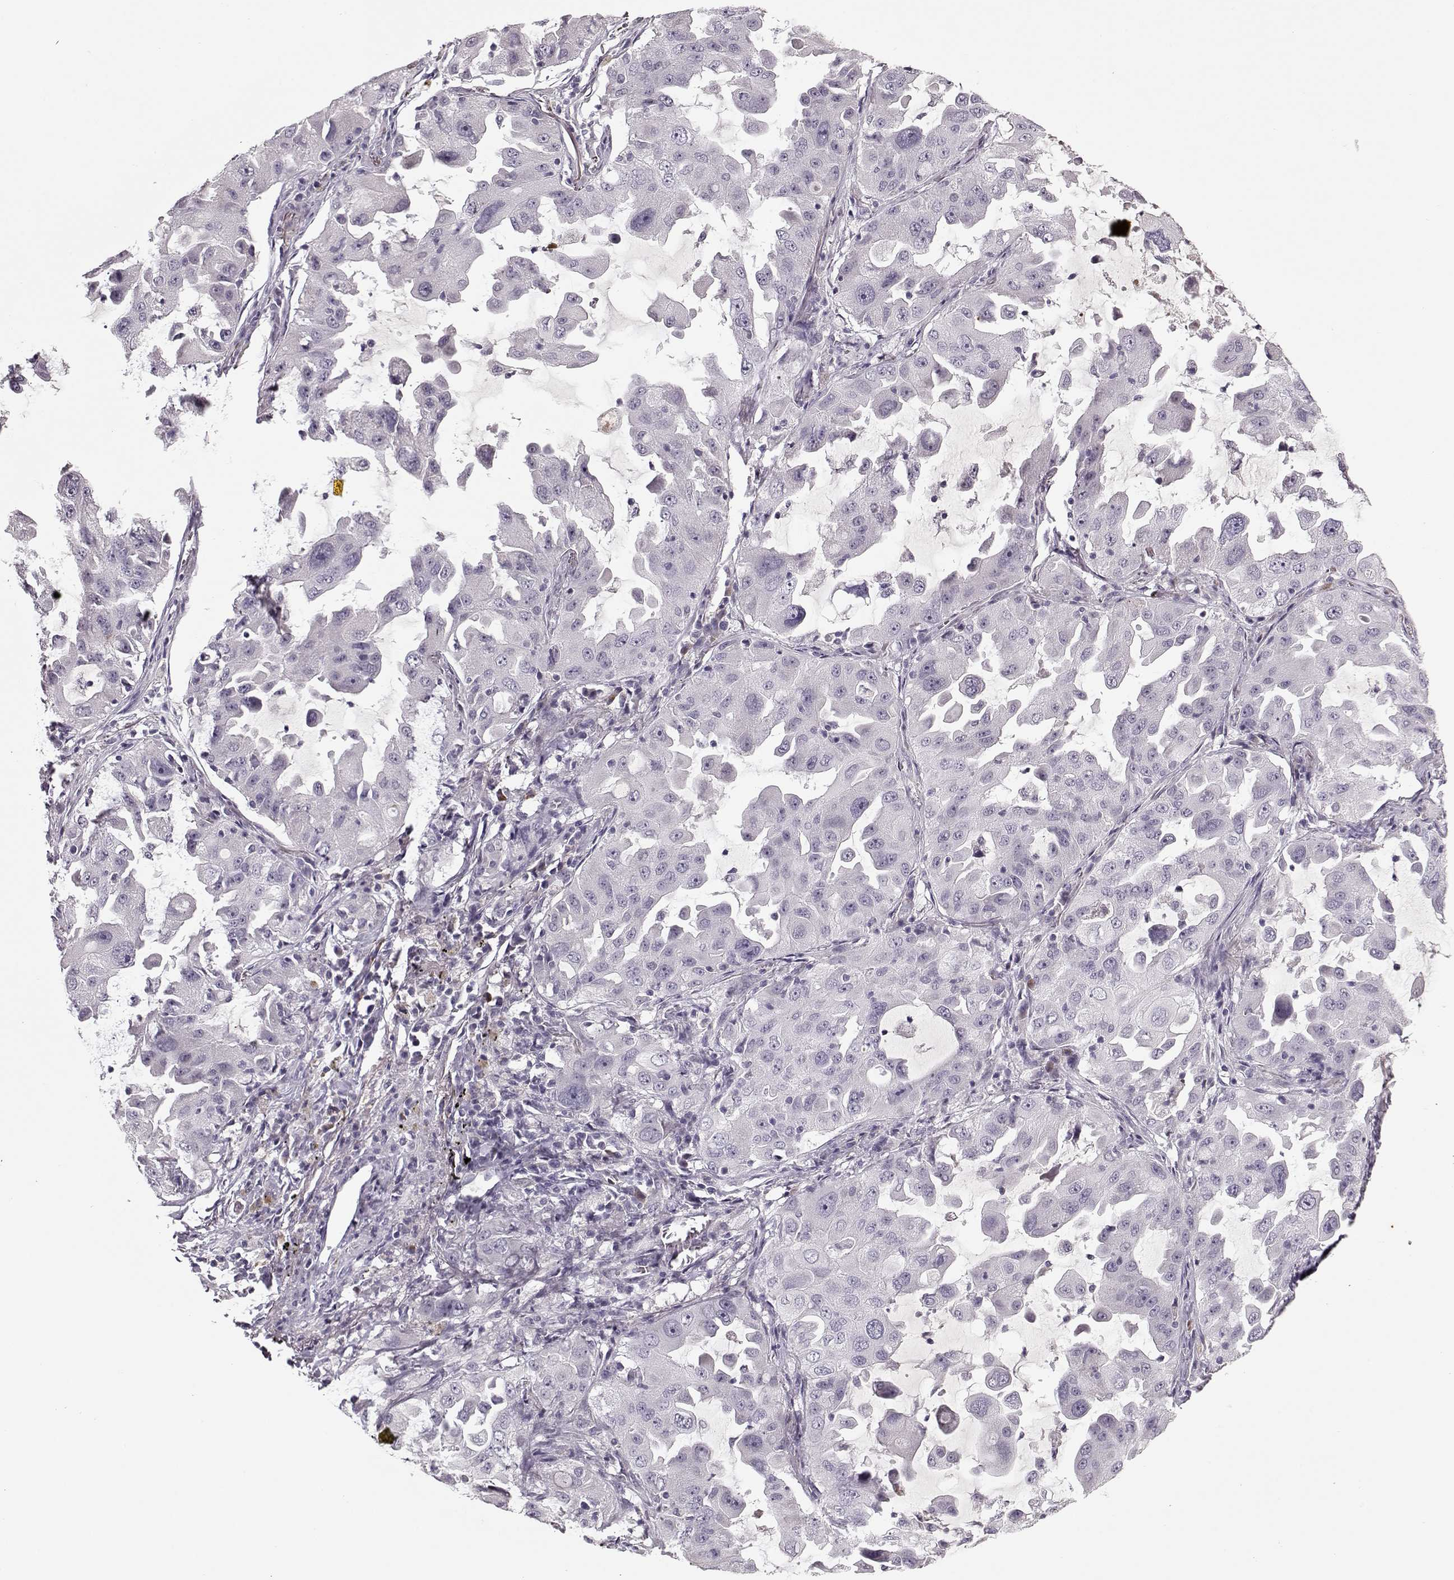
{"staining": {"intensity": "negative", "quantity": "none", "location": "none"}, "tissue": "lung cancer", "cell_type": "Tumor cells", "image_type": "cancer", "snomed": [{"axis": "morphology", "description": "Adenocarcinoma, NOS"}, {"axis": "topography", "description": "Lung"}], "caption": "Immunohistochemistry (IHC) of human lung cancer demonstrates no staining in tumor cells. The staining was performed using DAB (3,3'-diaminobenzidine) to visualize the protein expression in brown, while the nuclei were stained in blue with hematoxylin (Magnification: 20x).", "gene": "KRT9", "patient": {"sex": "female", "age": 61}}